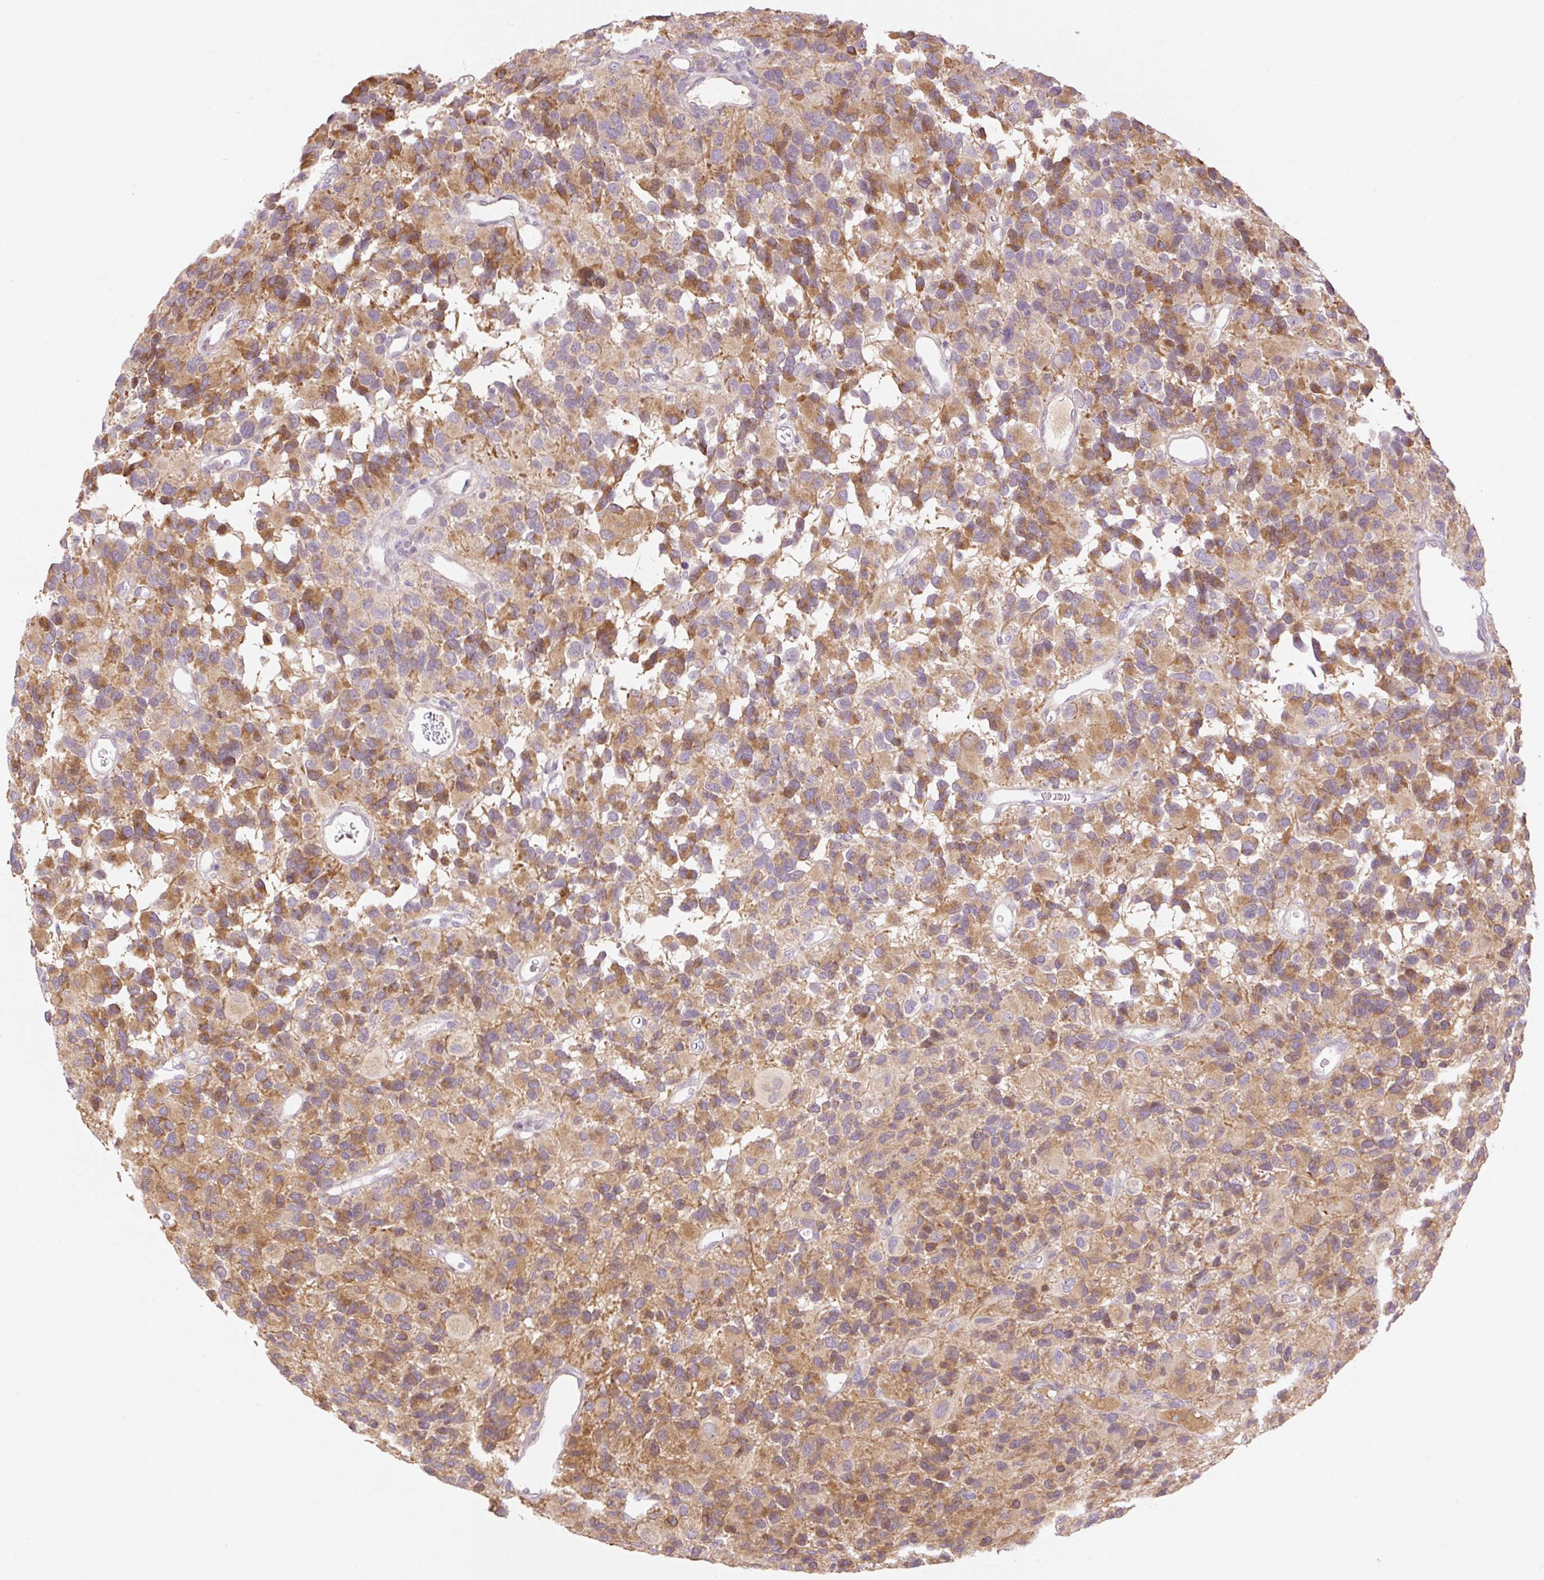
{"staining": {"intensity": "strong", "quantity": ">75%", "location": "cytoplasmic/membranous"}, "tissue": "glioma", "cell_type": "Tumor cells", "image_type": "cancer", "snomed": [{"axis": "morphology", "description": "Glioma, malignant, High grade"}, {"axis": "topography", "description": "Brain"}], "caption": "IHC photomicrograph of malignant glioma (high-grade) stained for a protein (brown), which shows high levels of strong cytoplasmic/membranous staining in about >75% of tumor cells.", "gene": "ZNF394", "patient": {"sex": "male", "age": 77}}